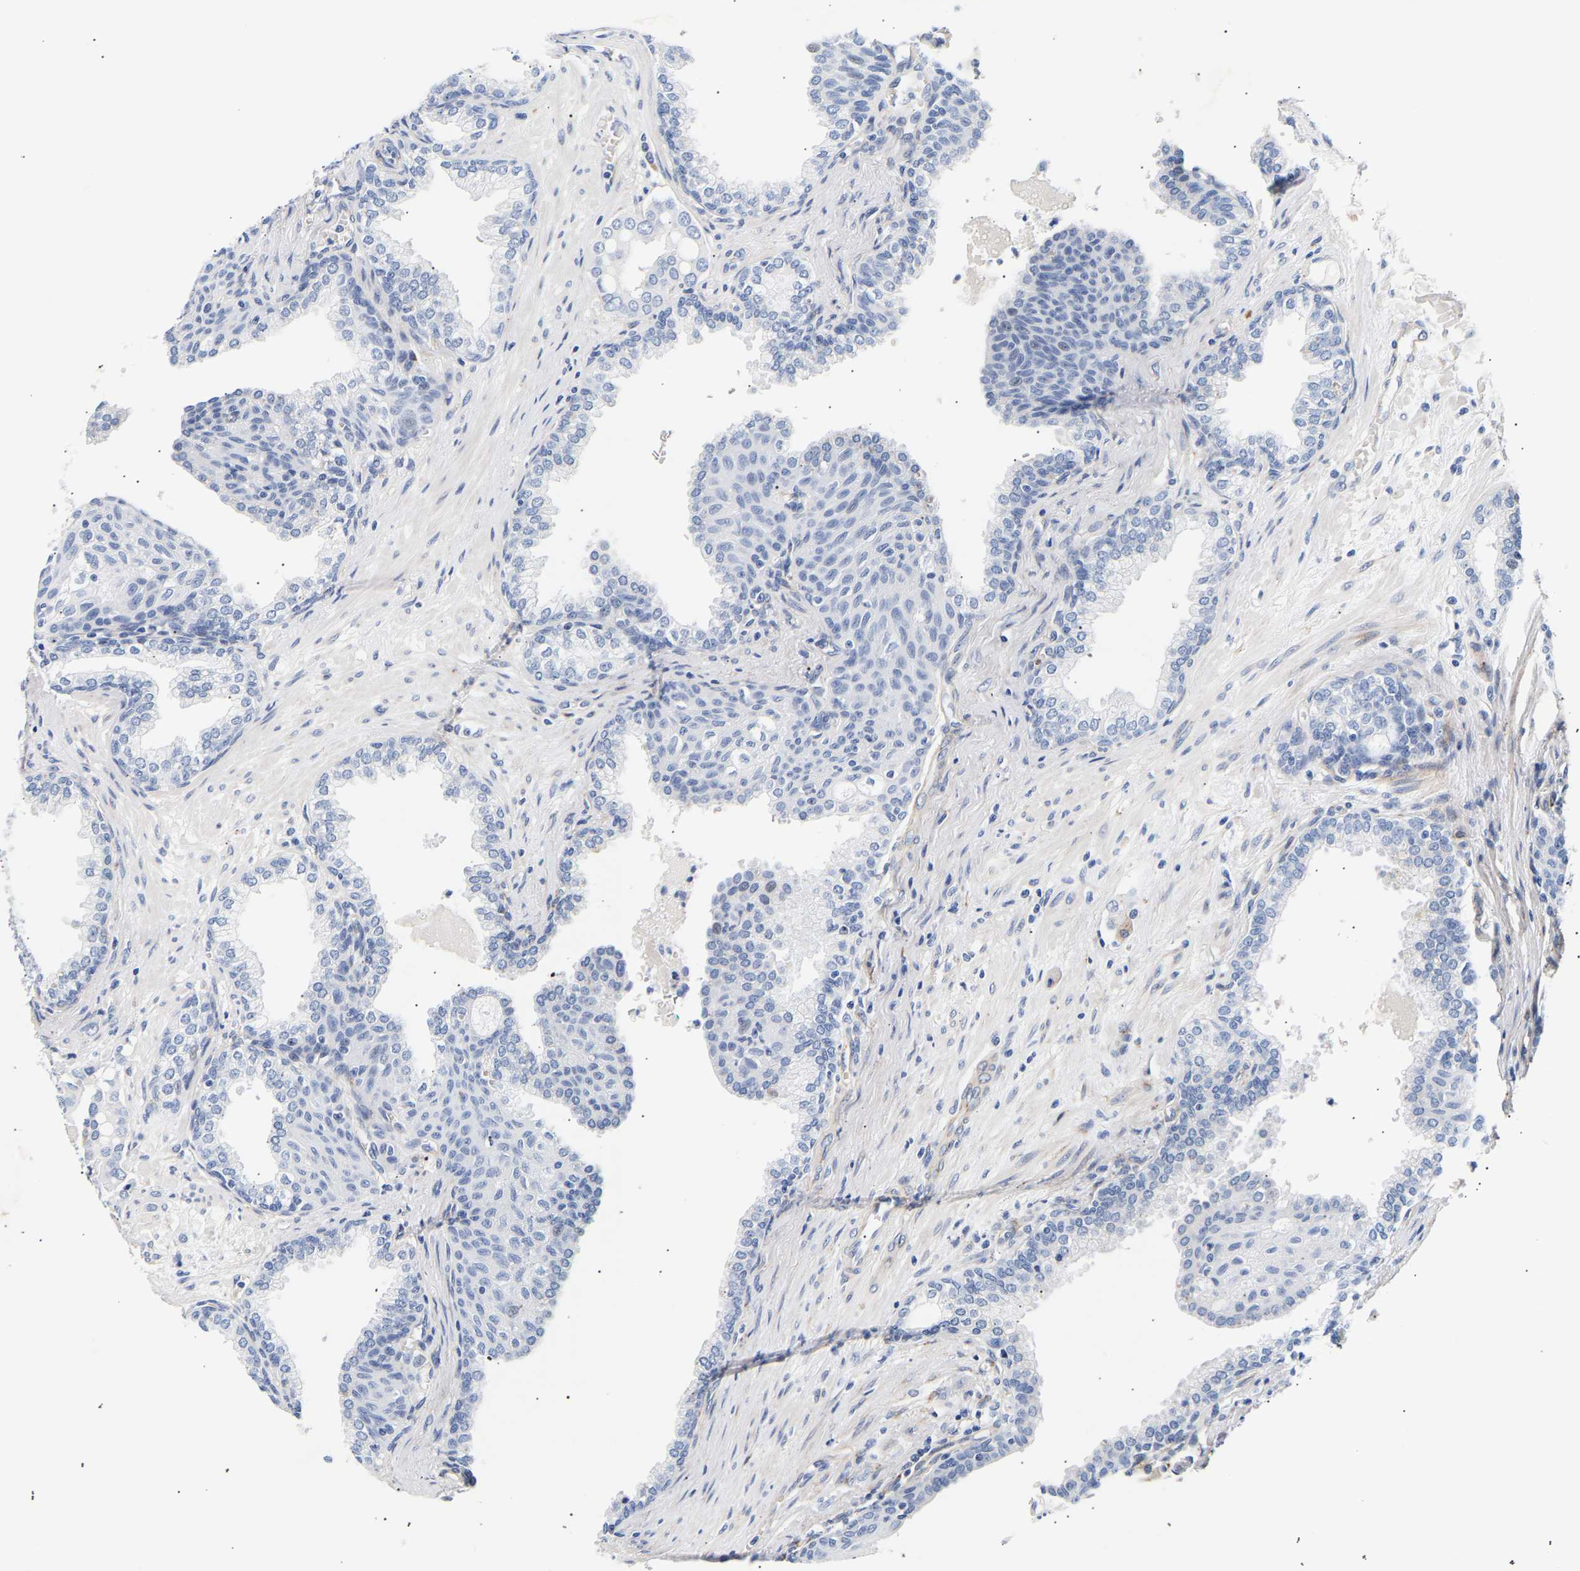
{"staining": {"intensity": "negative", "quantity": "none", "location": "none"}, "tissue": "prostate cancer", "cell_type": "Tumor cells", "image_type": "cancer", "snomed": [{"axis": "morphology", "description": "Adenocarcinoma, High grade"}, {"axis": "topography", "description": "Prostate"}], "caption": "Tumor cells show no significant expression in prostate cancer.", "gene": "IGFBP7", "patient": {"sex": "male", "age": 52}}